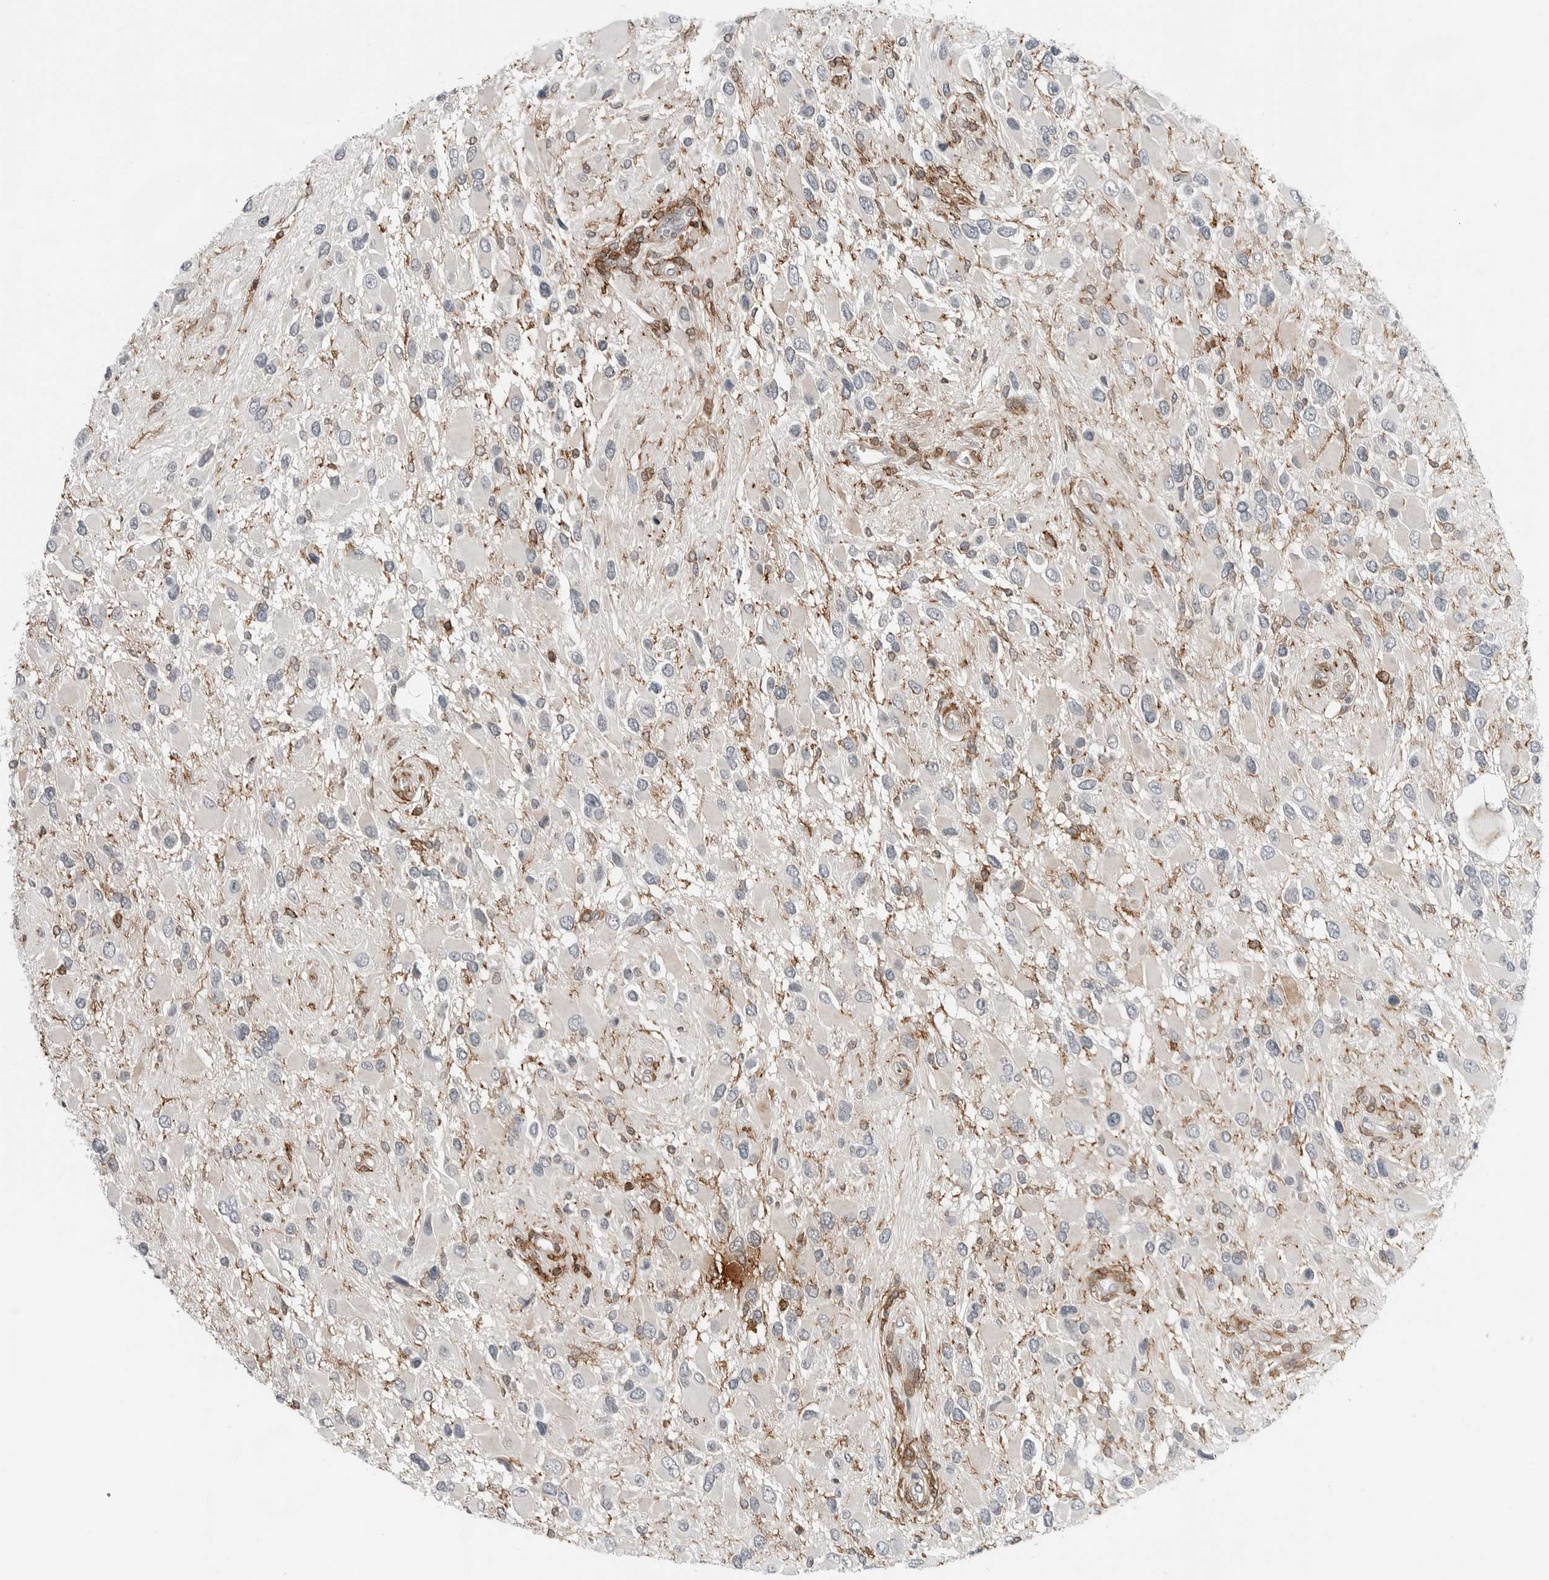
{"staining": {"intensity": "negative", "quantity": "none", "location": "none"}, "tissue": "glioma", "cell_type": "Tumor cells", "image_type": "cancer", "snomed": [{"axis": "morphology", "description": "Glioma, malignant, High grade"}, {"axis": "topography", "description": "Brain"}], "caption": "An immunohistochemistry histopathology image of glioma is shown. There is no staining in tumor cells of glioma.", "gene": "LEFTY2", "patient": {"sex": "male", "age": 53}}